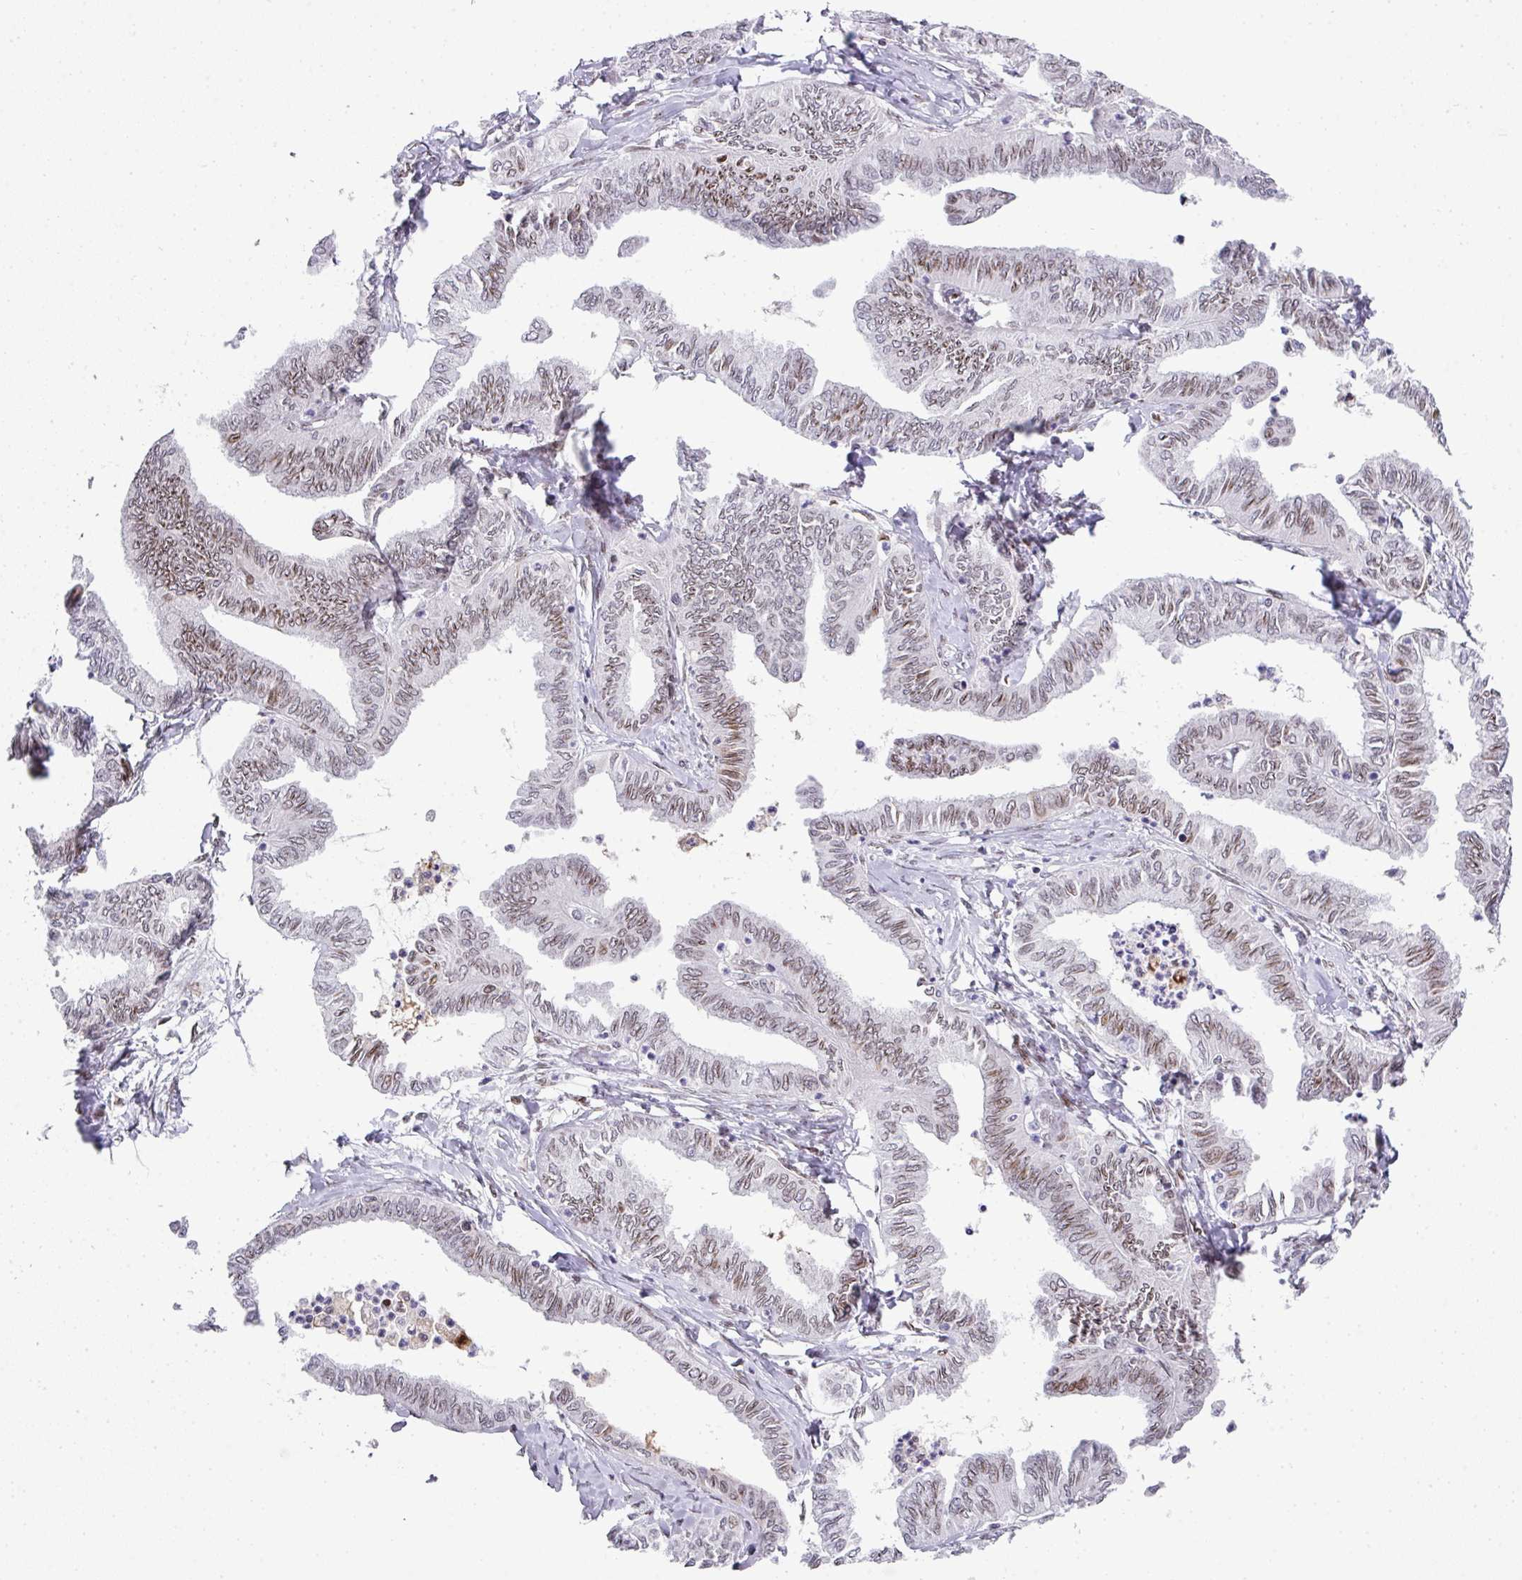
{"staining": {"intensity": "weak", "quantity": ">75%", "location": "cytoplasmic/membranous,nuclear"}, "tissue": "ovarian cancer", "cell_type": "Tumor cells", "image_type": "cancer", "snomed": [{"axis": "morphology", "description": "Carcinoma, endometroid"}, {"axis": "topography", "description": "Ovary"}], "caption": "DAB (3,3'-diaminobenzidine) immunohistochemical staining of human ovarian cancer (endometroid carcinoma) displays weak cytoplasmic/membranous and nuclear protein positivity in approximately >75% of tumor cells.", "gene": "PLK1", "patient": {"sex": "female", "age": 70}}